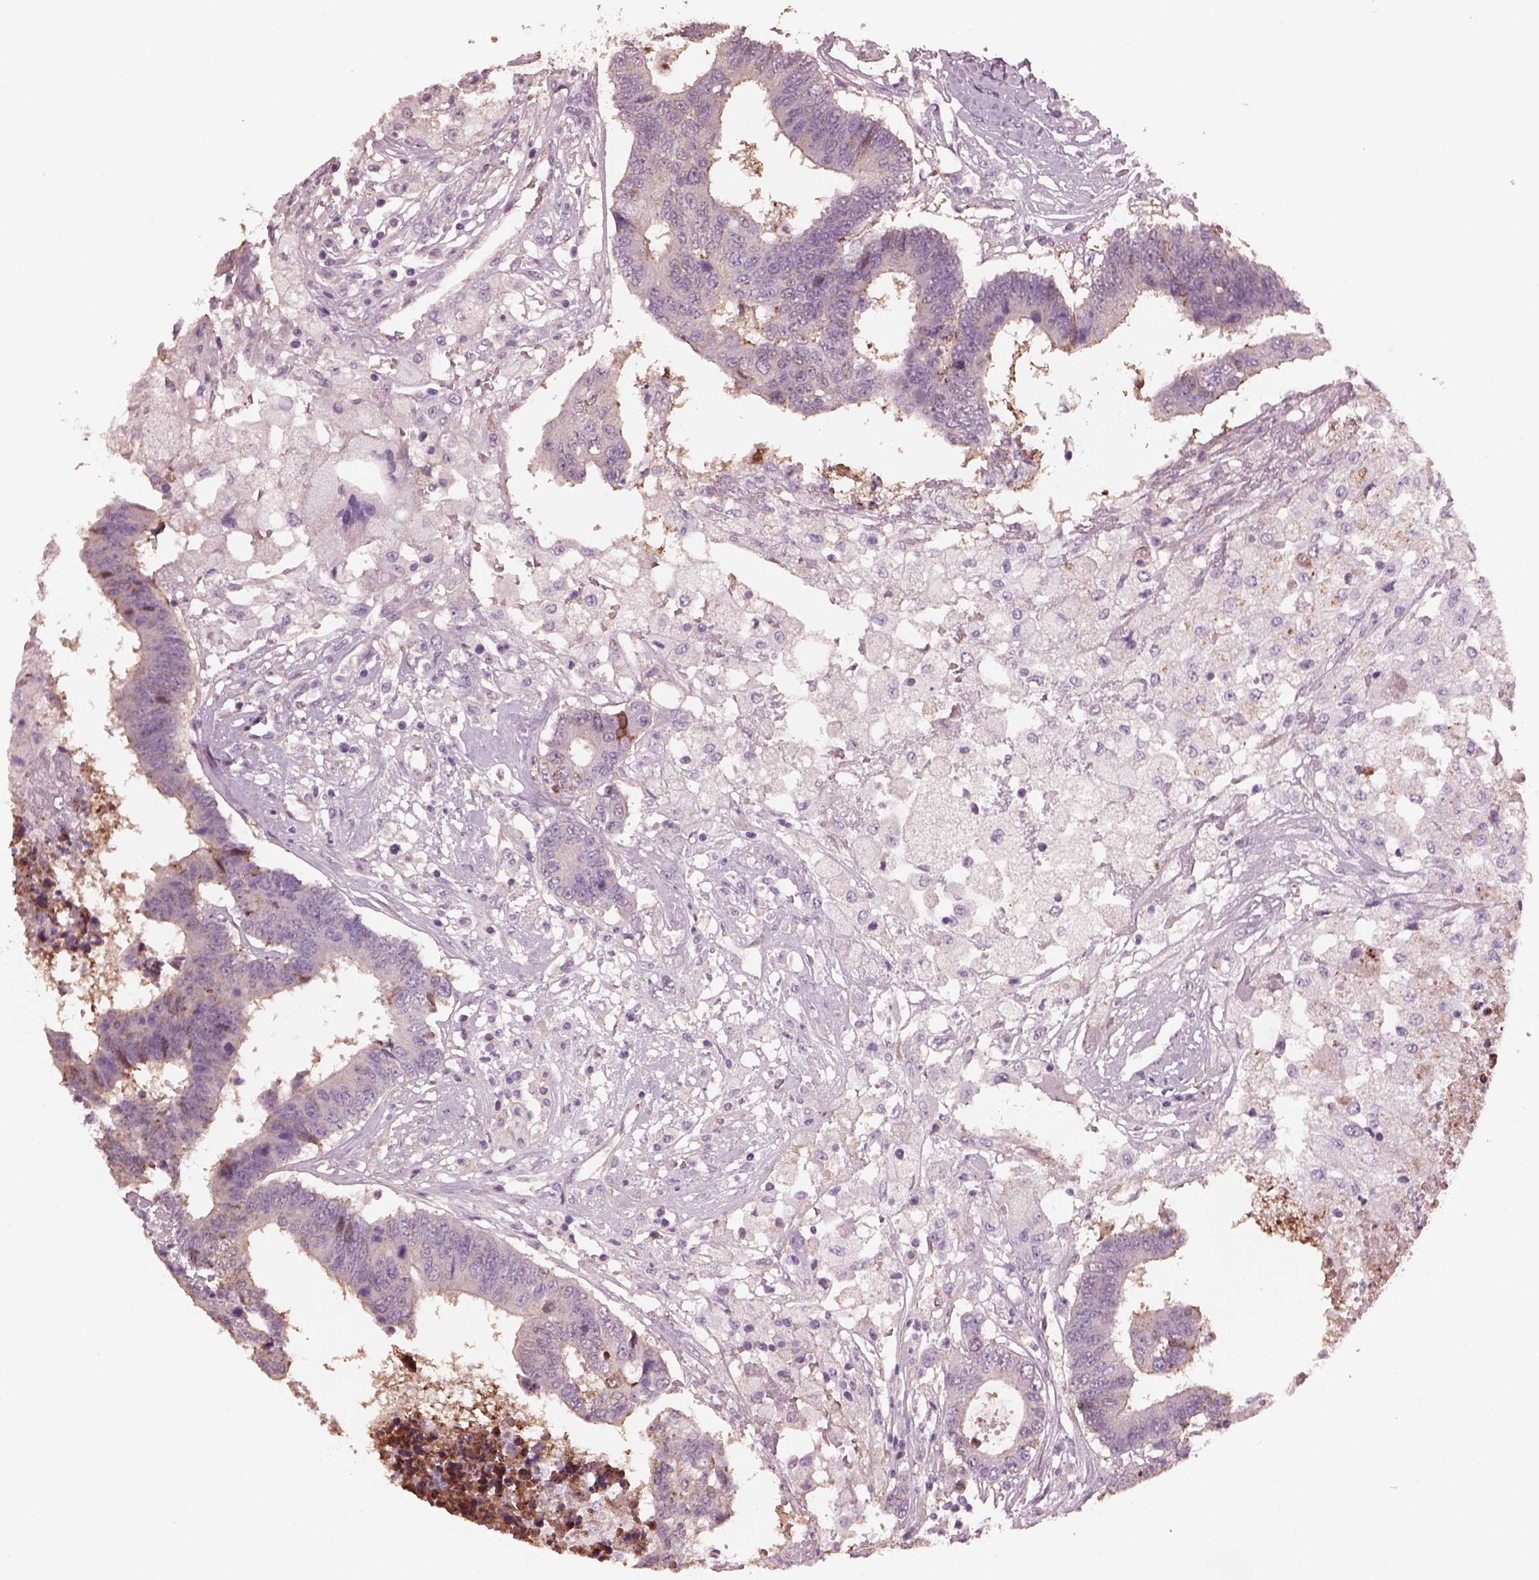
{"staining": {"intensity": "negative", "quantity": "none", "location": "none"}, "tissue": "colorectal cancer", "cell_type": "Tumor cells", "image_type": "cancer", "snomed": [{"axis": "morphology", "description": "Adenocarcinoma, NOS"}, {"axis": "topography", "description": "Colon"}], "caption": "There is no significant expression in tumor cells of colorectal adenocarcinoma. The staining was performed using DAB (3,3'-diaminobenzidine) to visualize the protein expression in brown, while the nuclei were stained in blue with hematoxylin (Magnification: 20x).", "gene": "SRI", "patient": {"sex": "female", "age": 48}}